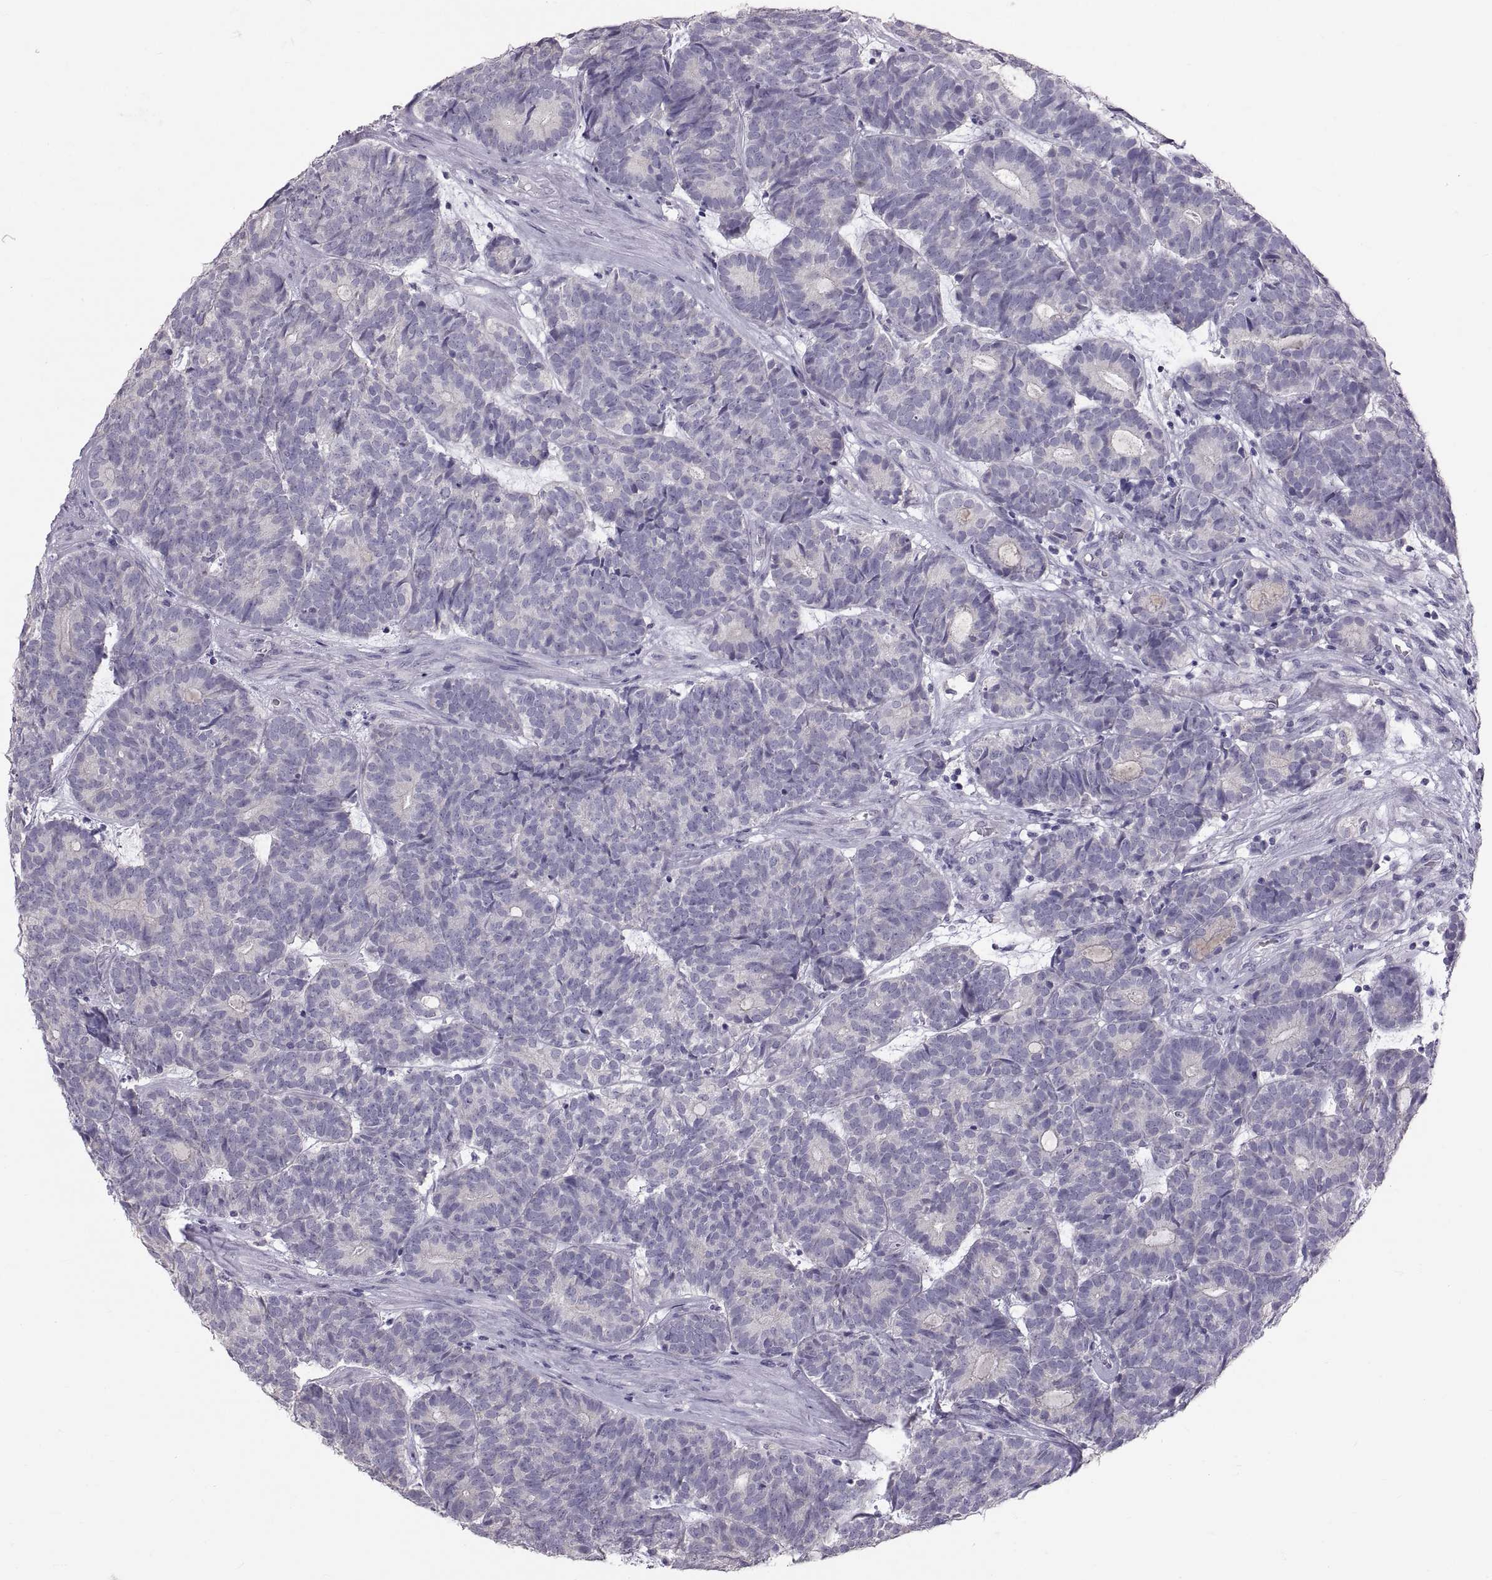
{"staining": {"intensity": "negative", "quantity": "none", "location": "none"}, "tissue": "head and neck cancer", "cell_type": "Tumor cells", "image_type": "cancer", "snomed": [{"axis": "morphology", "description": "Adenocarcinoma, NOS"}, {"axis": "topography", "description": "Head-Neck"}], "caption": "Immunohistochemistry (IHC) of head and neck adenocarcinoma exhibits no staining in tumor cells.", "gene": "WBP2NL", "patient": {"sex": "female", "age": 81}}